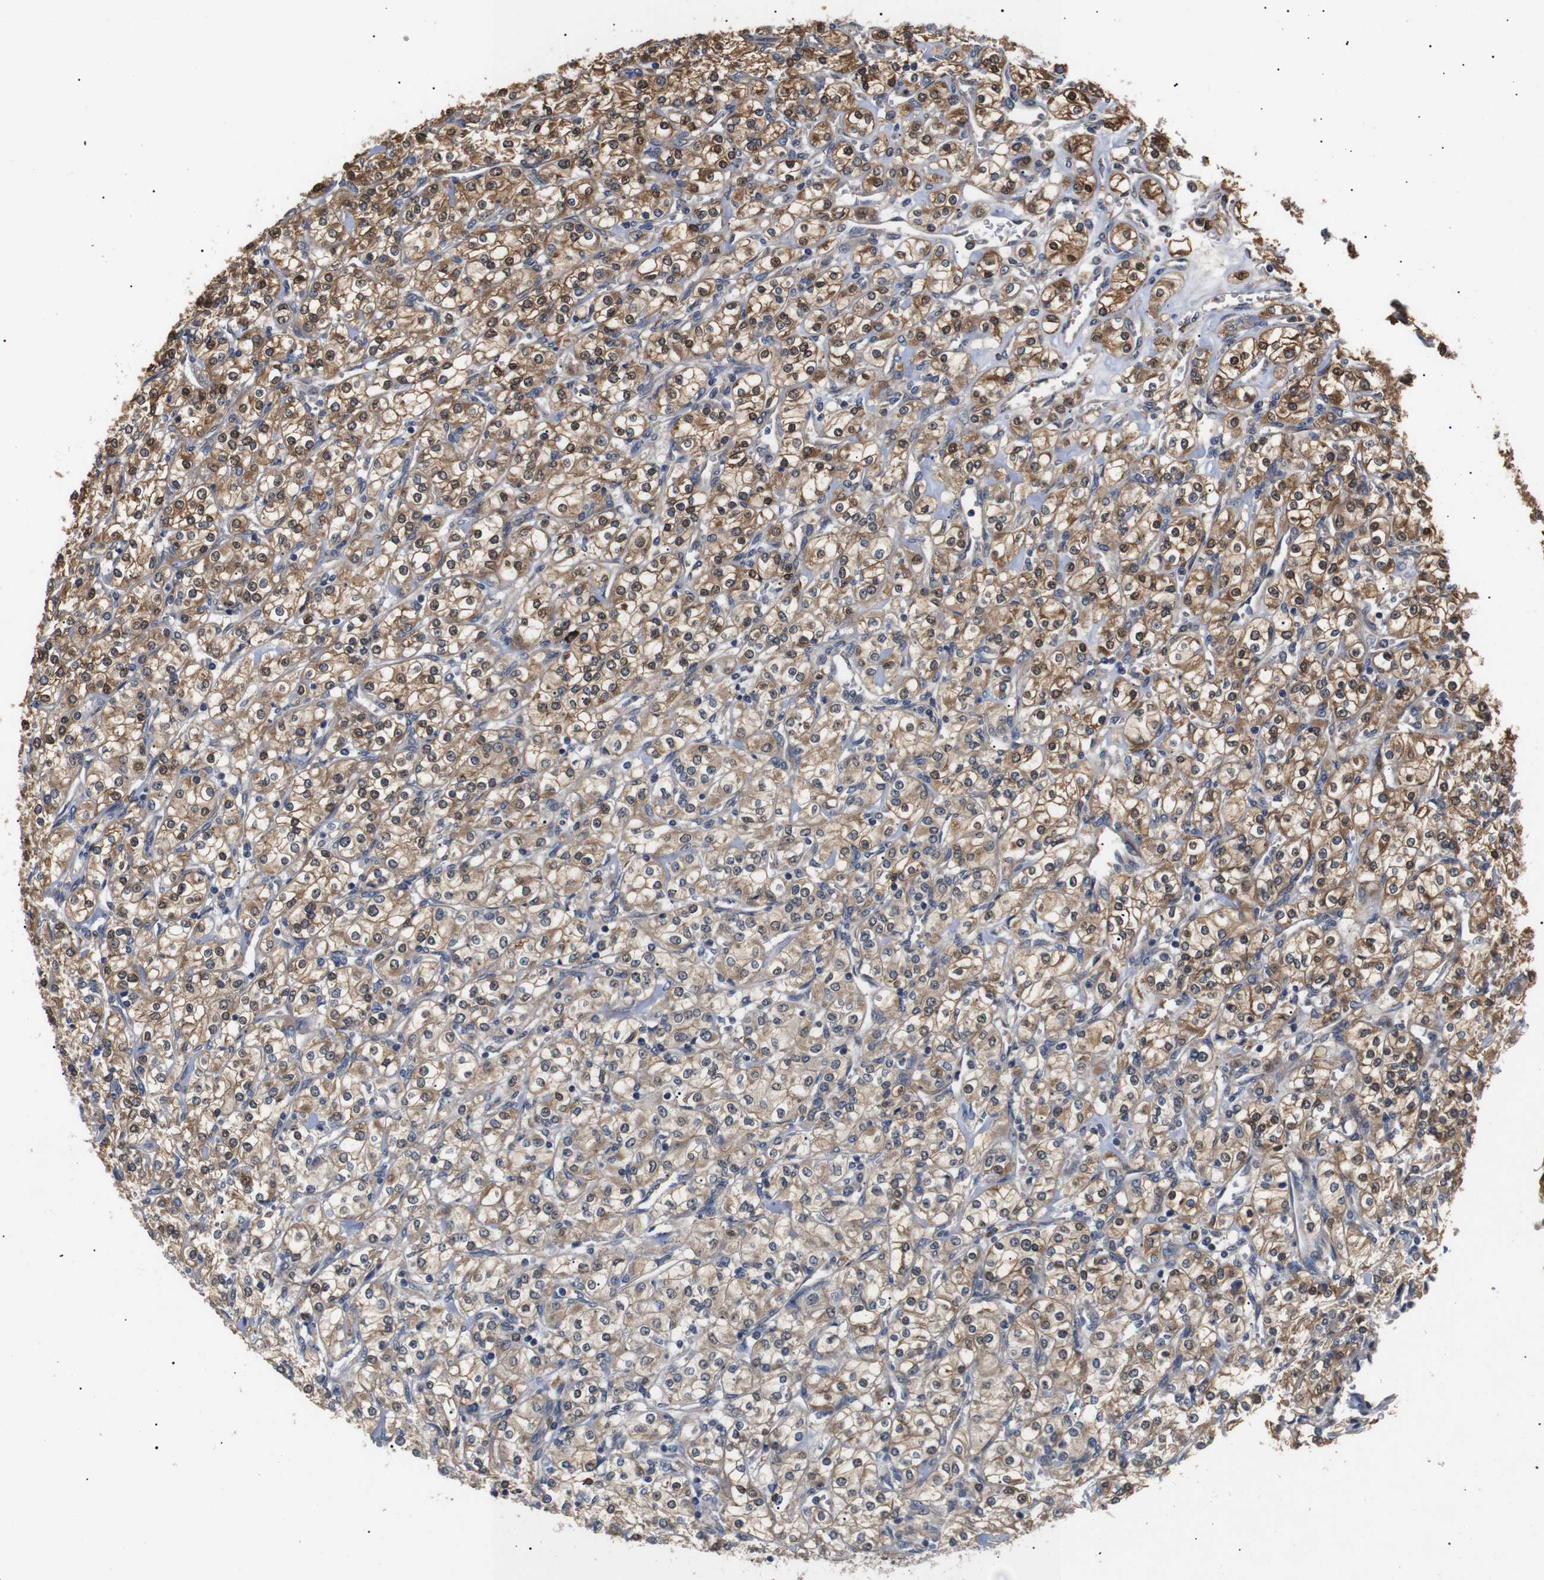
{"staining": {"intensity": "moderate", "quantity": ">75%", "location": "cytoplasmic/membranous"}, "tissue": "renal cancer", "cell_type": "Tumor cells", "image_type": "cancer", "snomed": [{"axis": "morphology", "description": "Adenocarcinoma, NOS"}, {"axis": "topography", "description": "Kidney"}], "caption": "Protein analysis of renal adenocarcinoma tissue exhibits moderate cytoplasmic/membranous positivity in about >75% of tumor cells.", "gene": "DDR1", "patient": {"sex": "male", "age": 77}}